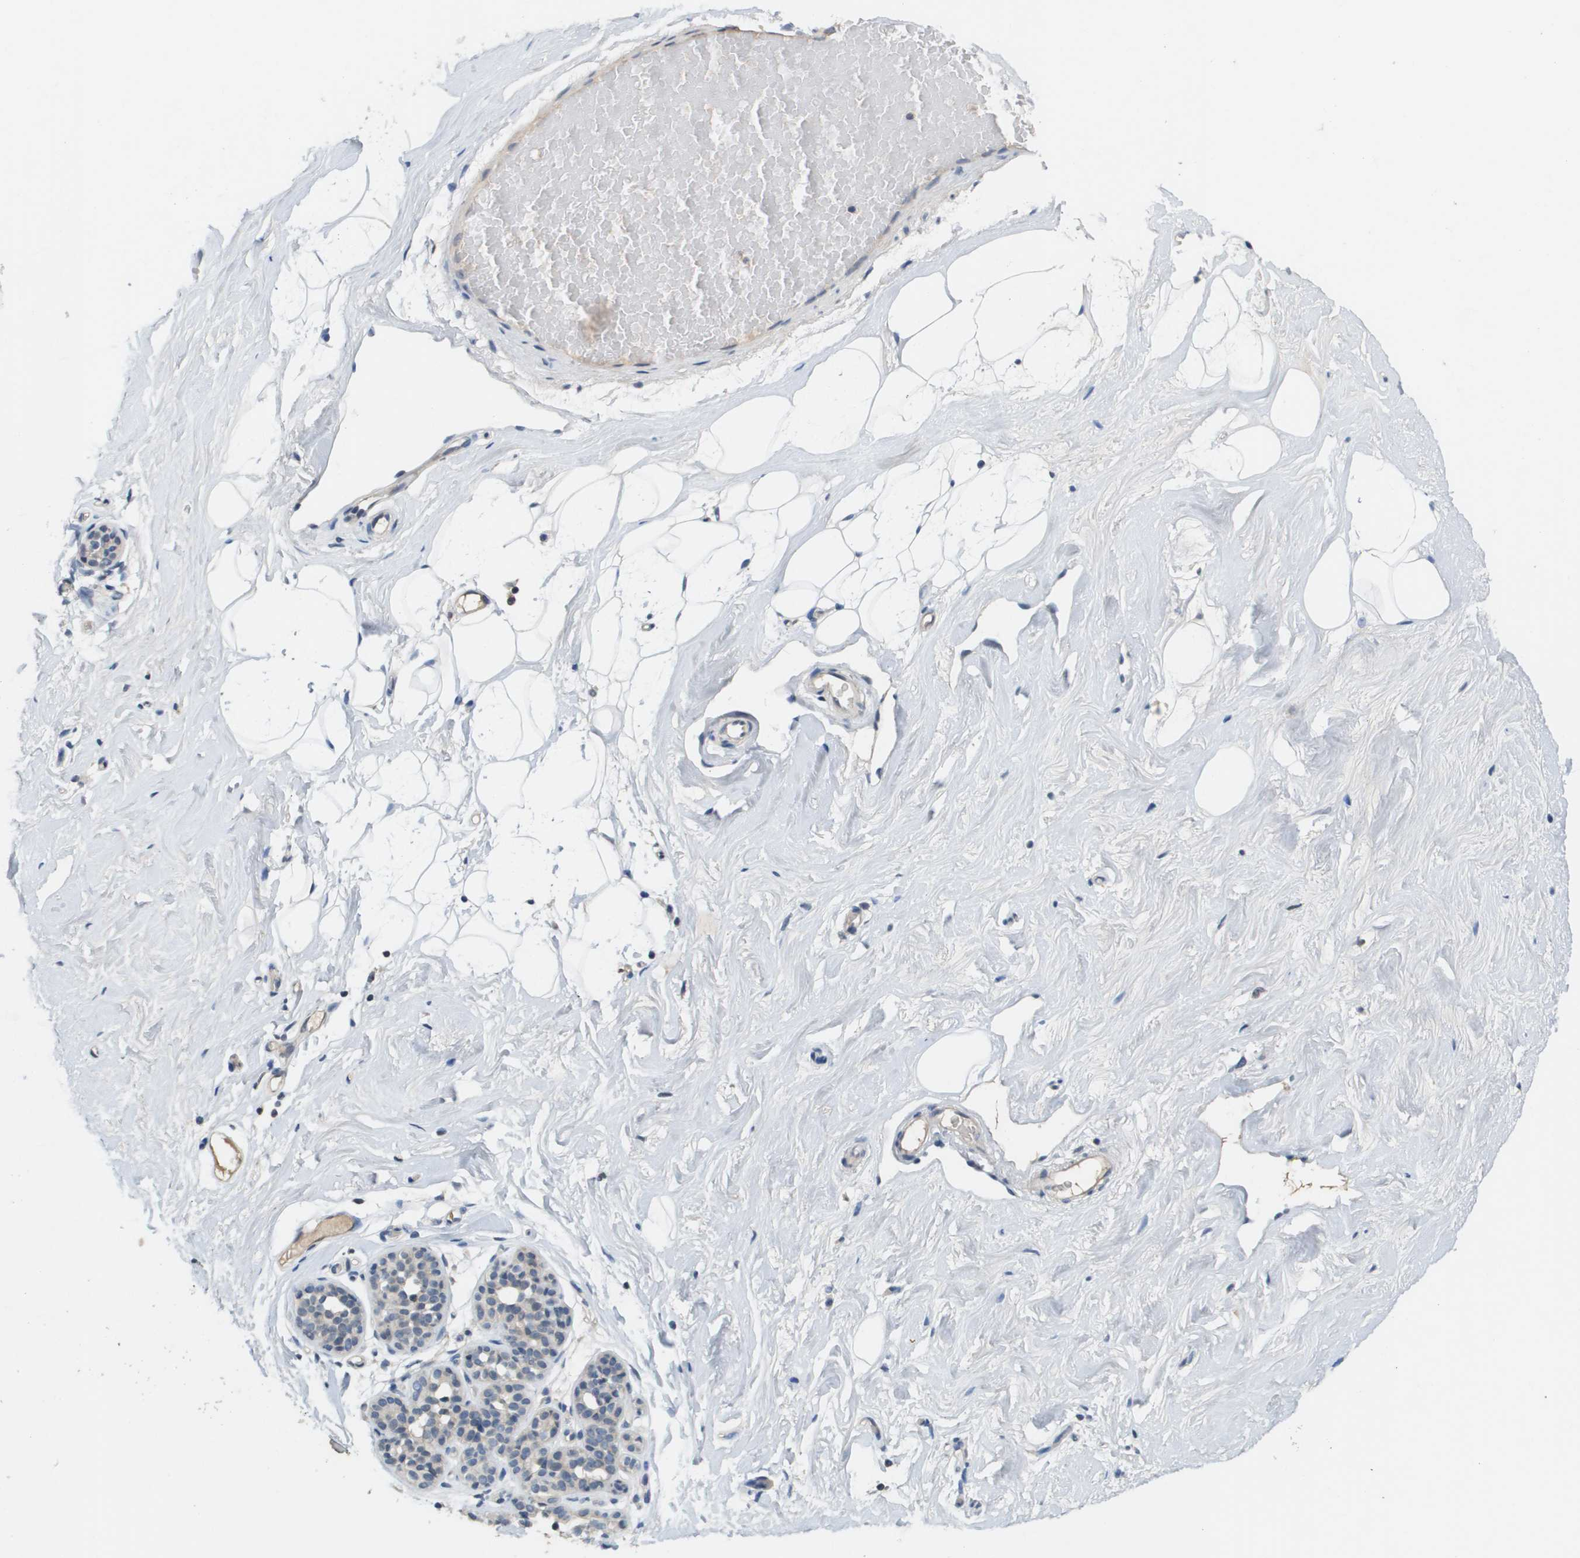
{"staining": {"intensity": "negative", "quantity": "none", "location": "none"}, "tissue": "breast", "cell_type": "Adipocytes", "image_type": "normal", "snomed": [{"axis": "morphology", "description": "Normal tissue, NOS"}, {"axis": "topography", "description": "Breast"}], "caption": "Normal breast was stained to show a protein in brown. There is no significant staining in adipocytes.", "gene": "CAPN11", "patient": {"sex": "female", "age": 75}}